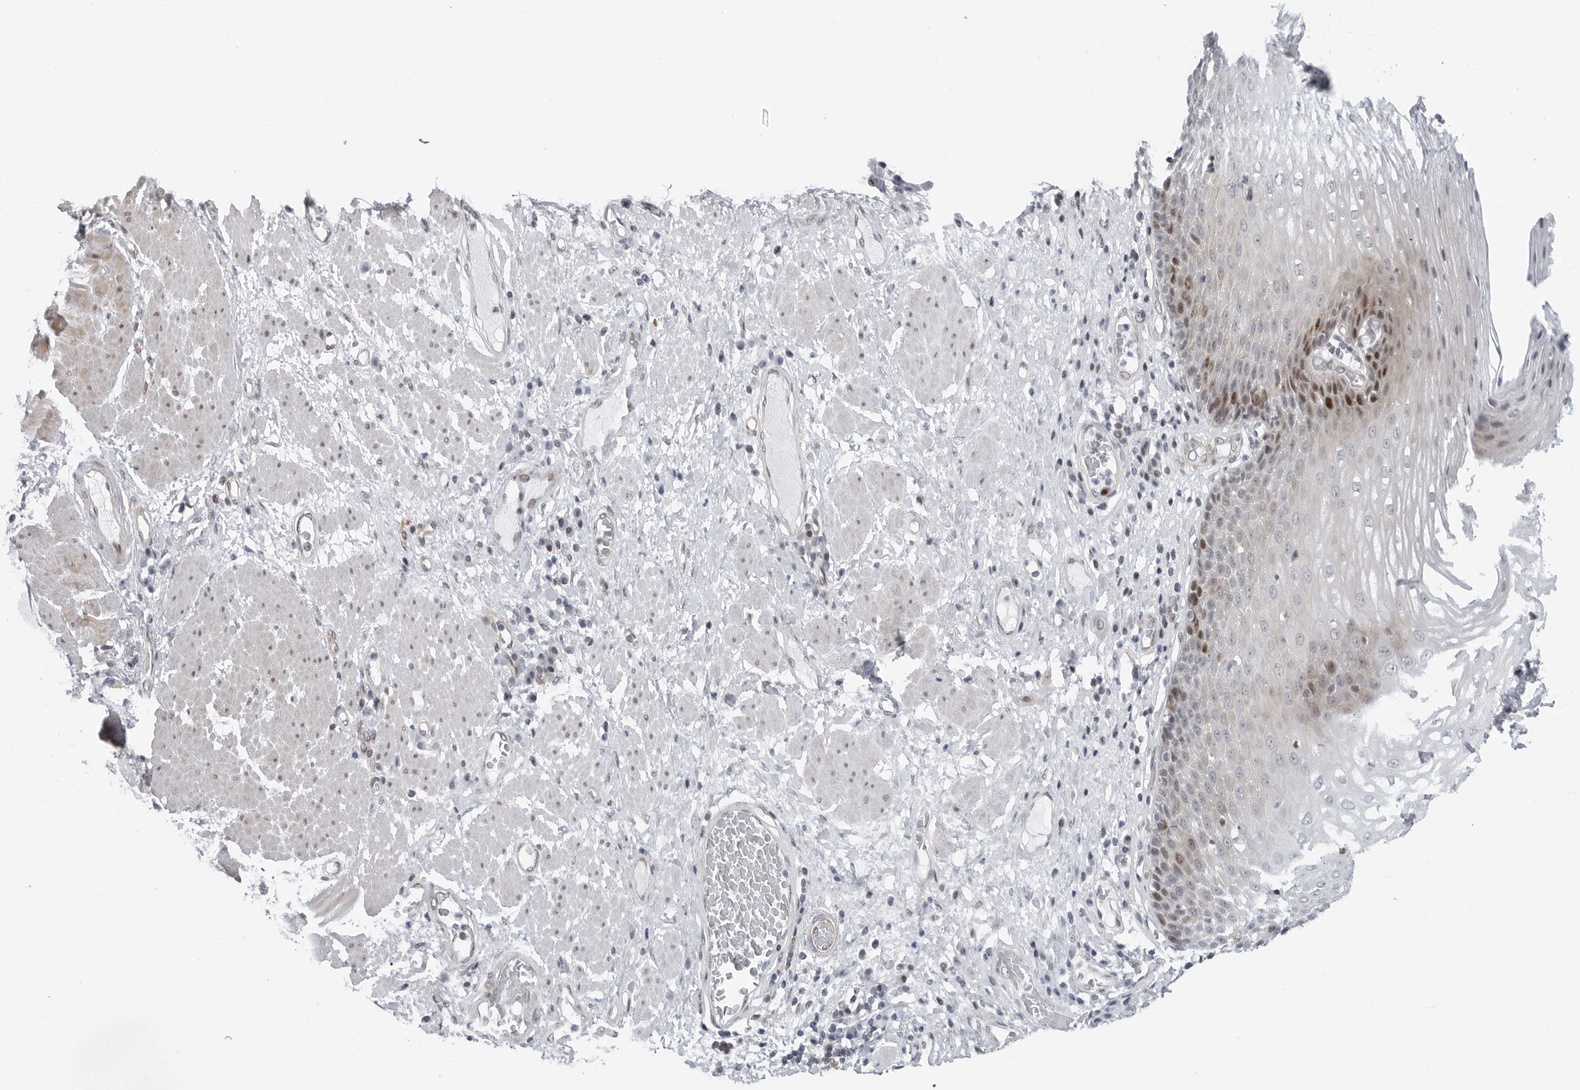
{"staining": {"intensity": "strong", "quantity": "<25%", "location": "nuclear"}, "tissue": "esophagus", "cell_type": "Squamous epithelial cells", "image_type": "normal", "snomed": [{"axis": "morphology", "description": "Normal tissue, NOS"}, {"axis": "morphology", "description": "Adenocarcinoma, NOS"}, {"axis": "topography", "description": "Esophagus"}], "caption": "Esophagus stained with IHC shows strong nuclear expression in about <25% of squamous epithelial cells. (DAB IHC, brown staining for protein, blue staining for nuclei).", "gene": "FAM135B", "patient": {"sex": "male", "age": 62}}